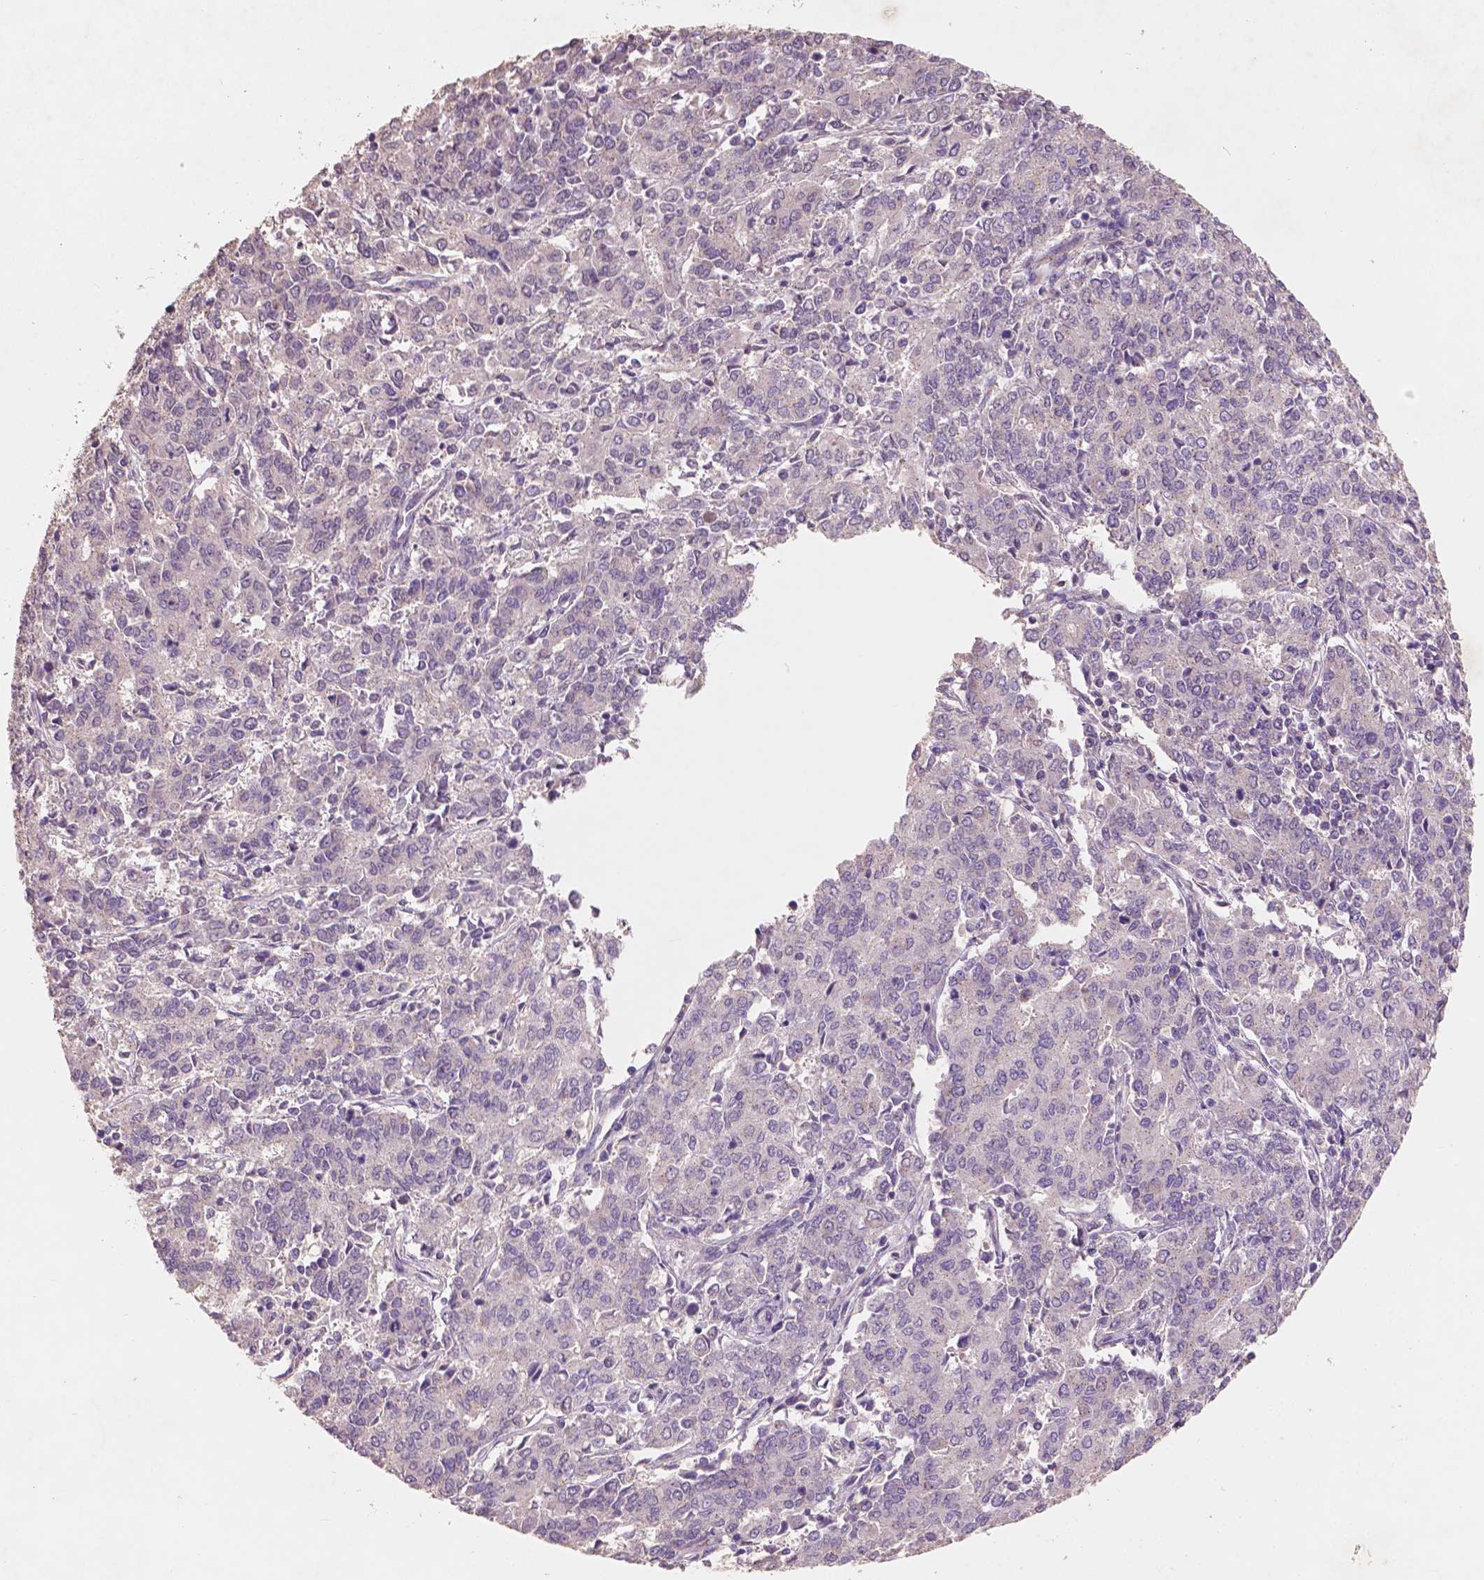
{"staining": {"intensity": "weak", "quantity": "25%-75%", "location": "cytoplasmic/membranous"}, "tissue": "endometrial cancer", "cell_type": "Tumor cells", "image_type": "cancer", "snomed": [{"axis": "morphology", "description": "Adenocarcinoma, NOS"}, {"axis": "topography", "description": "Endometrium"}], "caption": "High-power microscopy captured an IHC image of endometrial adenocarcinoma, revealing weak cytoplasmic/membranous positivity in approximately 25%-75% of tumor cells.", "gene": "CHPT1", "patient": {"sex": "female", "age": 50}}